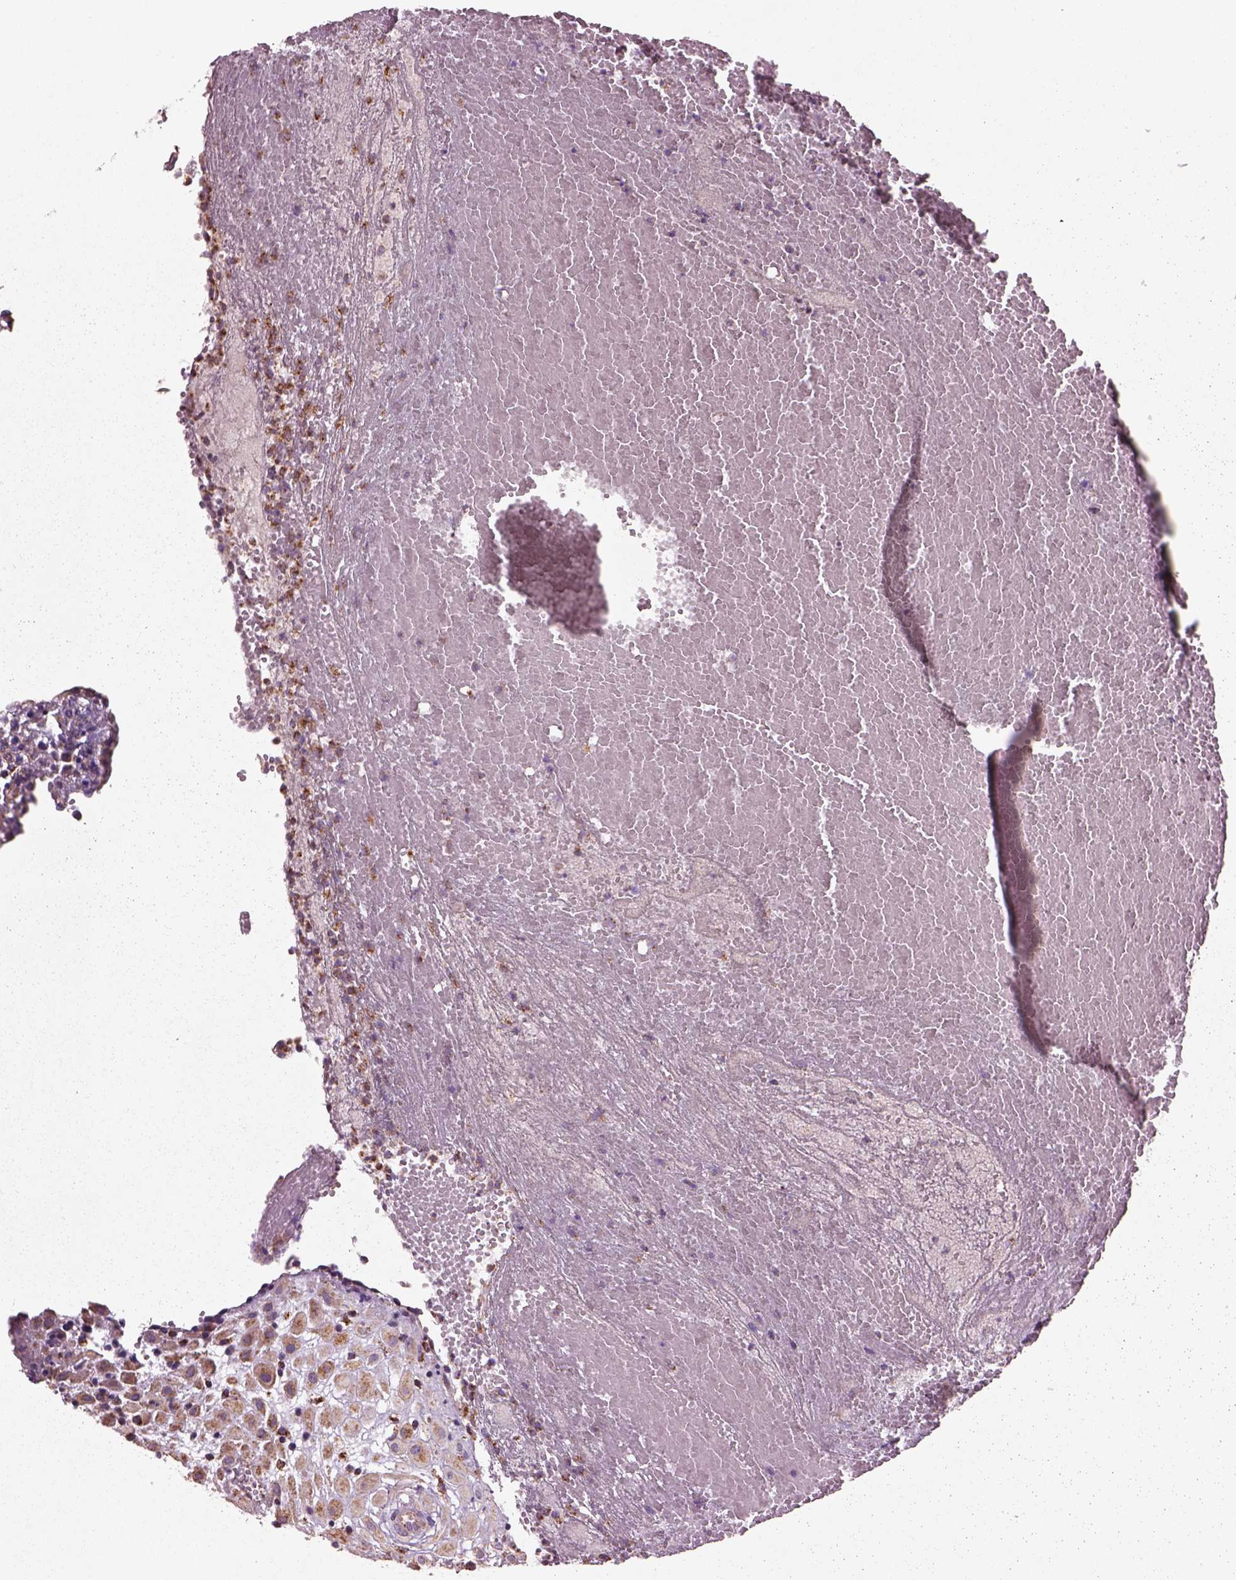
{"staining": {"intensity": "moderate", "quantity": ">75%", "location": "cytoplasmic/membranous"}, "tissue": "placenta", "cell_type": "Decidual cells", "image_type": "normal", "snomed": [{"axis": "morphology", "description": "Normal tissue, NOS"}, {"axis": "topography", "description": "Placenta"}], "caption": "High-power microscopy captured an immunohistochemistry (IHC) histopathology image of benign placenta, revealing moderate cytoplasmic/membranous expression in approximately >75% of decidual cells.", "gene": "SLC25A24", "patient": {"sex": "female", "age": 24}}